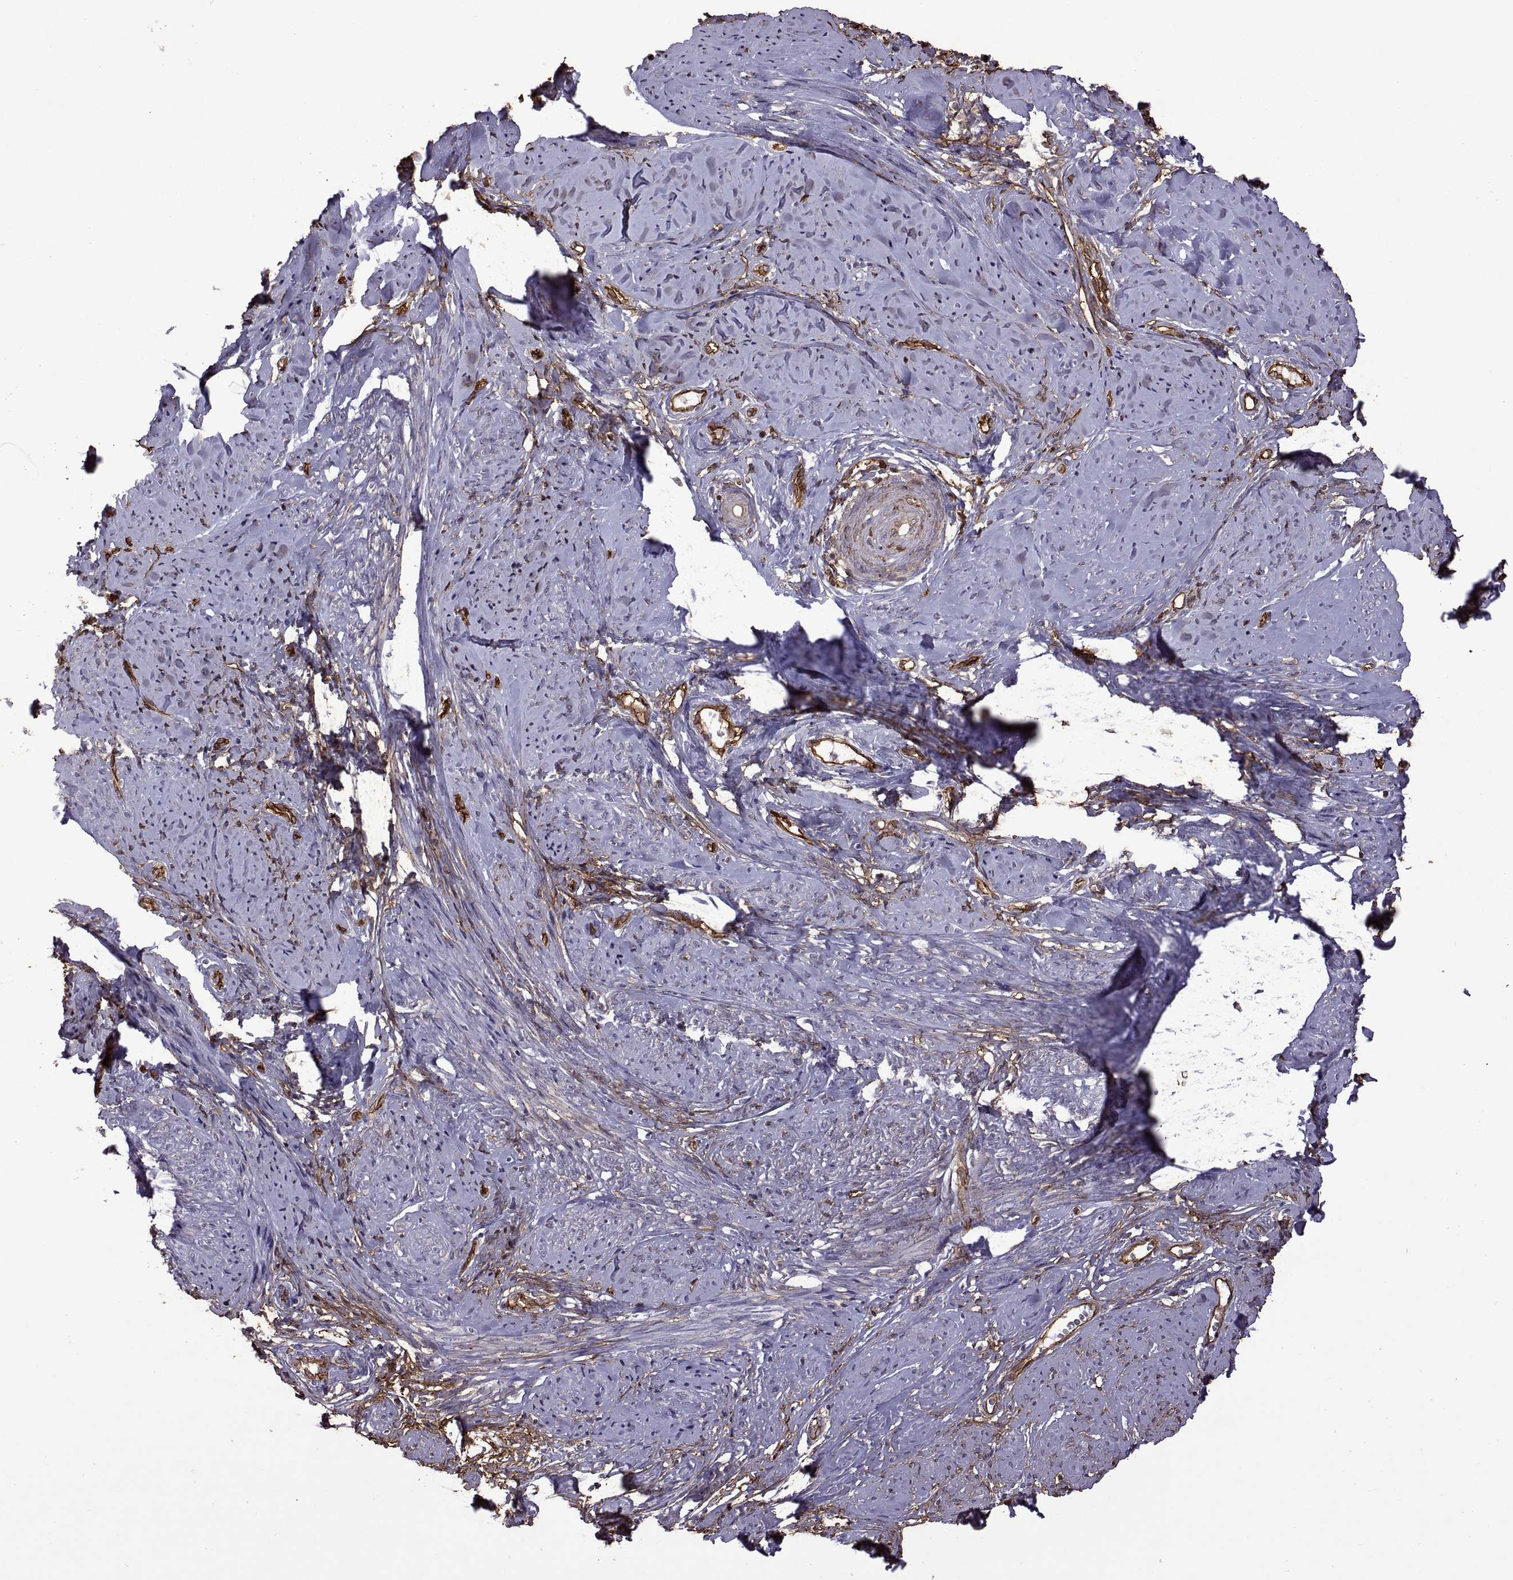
{"staining": {"intensity": "moderate", "quantity": "<25%", "location": "cytoplasmic/membranous"}, "tissue": "smooth muscle", "cell_type": "Smooth muscle cells", "image_type": "normal", "snomed": [{"axis": "morphology", "description": "Normal tissue, NOS"}, {"axis": "topography", "description": "Smooth muscle"}], "caption": "This photomicrograph shows immunohistochemistry staining of unremarkable smooth muscle, with low moderate cytoplasmic/membranous staining in about <25% of smooth muscle cells.", "gene": "S100A10", "patient": {"sex": "female", "age": 48}}